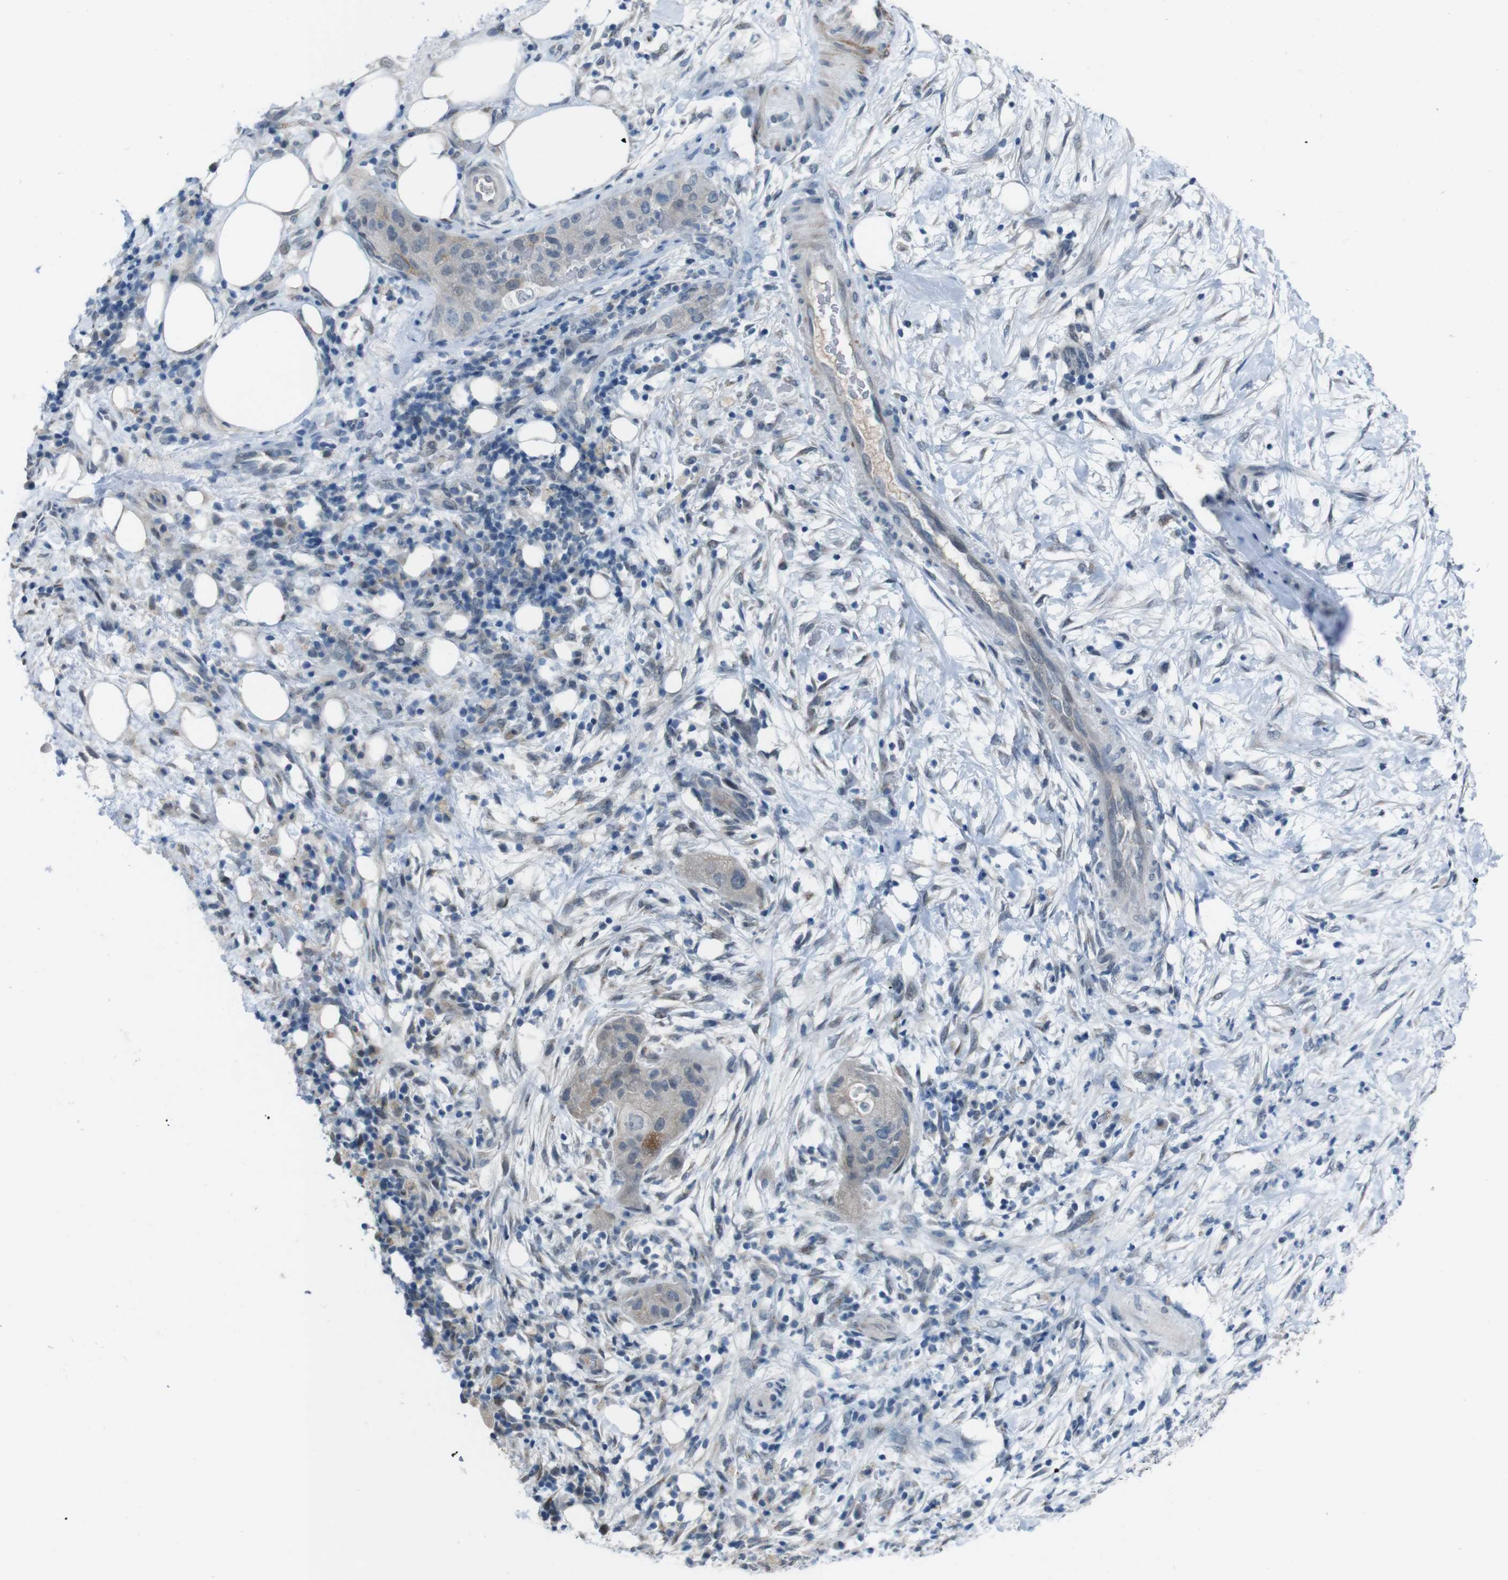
{"staining": {"intensity": "moderate", "quantity": "<25%", "location": "cytoplasmic/membranous"}, "tissue": "pancreatic cancer", "cell_type": "Tumor cells", "image_type": "cancer", "snomed": [{"axis": "morphology", "description": "Adenocarcinoma, NOS"}, {"axis": "topography", "description": "Pancreas"}], "caption": "This is a photomicrograph of IHC staining of adenocarcinoma (pancreatic), which shows moderate positivity in the cytoplasmic/membranous of tumor cells.", "gene": "CDHR2", "patient": {"sex": "female", "age": 78}}